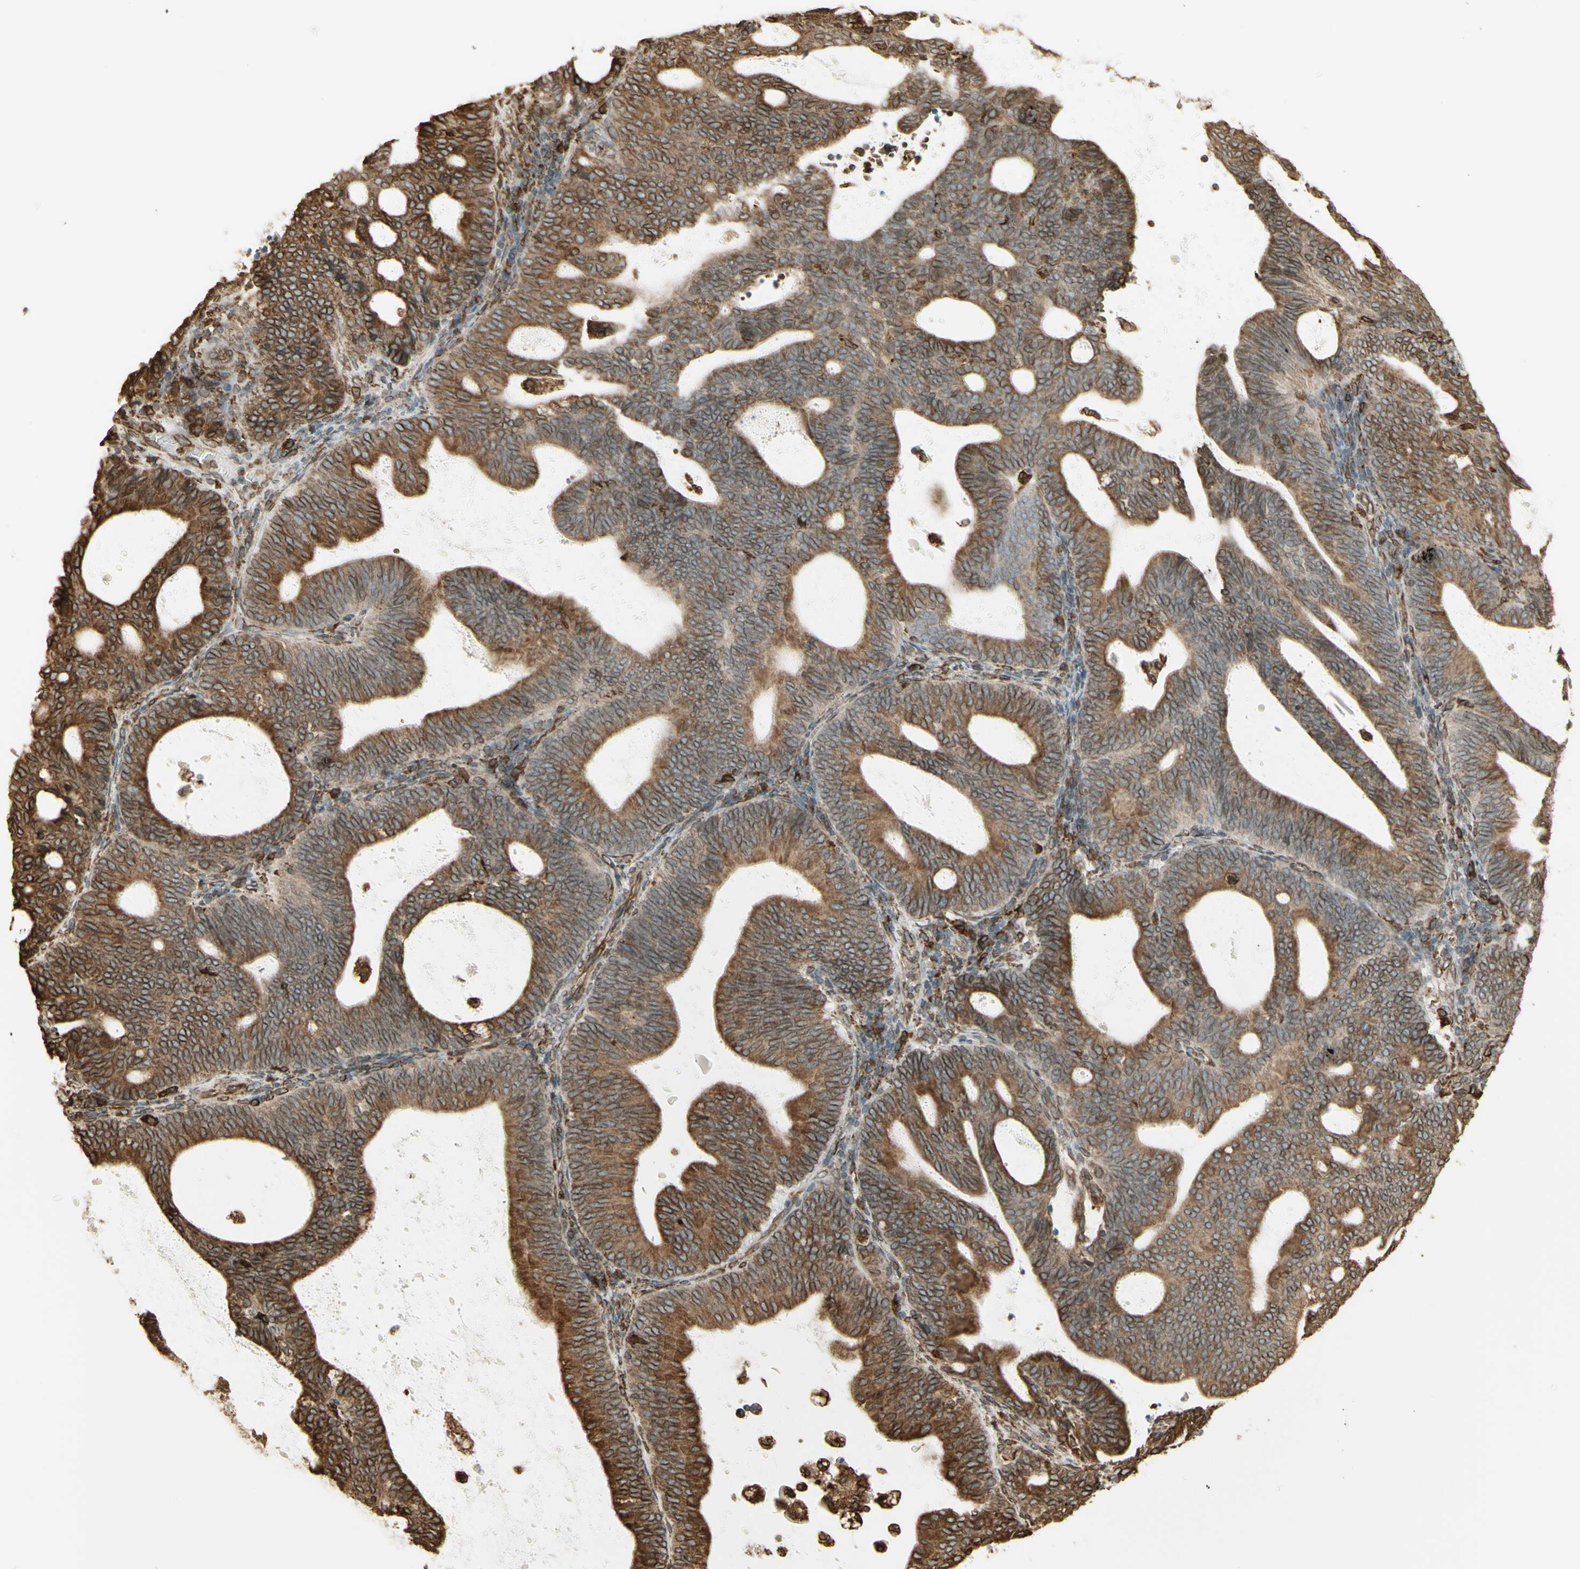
{"staining": {"intensity": "moderate", "quantity": ">75%", "location": "cytoplasmic/membranous"}, "tissue": "endometrial cancer", "cell_type": "Tumor cells", "image_type": "cancer", "snomed": [{"axis": "morphology", "description": "Adenocarcinoma, NOS"}, {"axis": "topography", "description": "Uterus"}], "caption": "This is a photomicrograph of IHC staining of endometrial adenocarcinoma, which shows moderate staining in the cytoplasmic/membranous of tumor cells.", "gene": "CANX", "patient": {"sex": "female", "age": 83}}